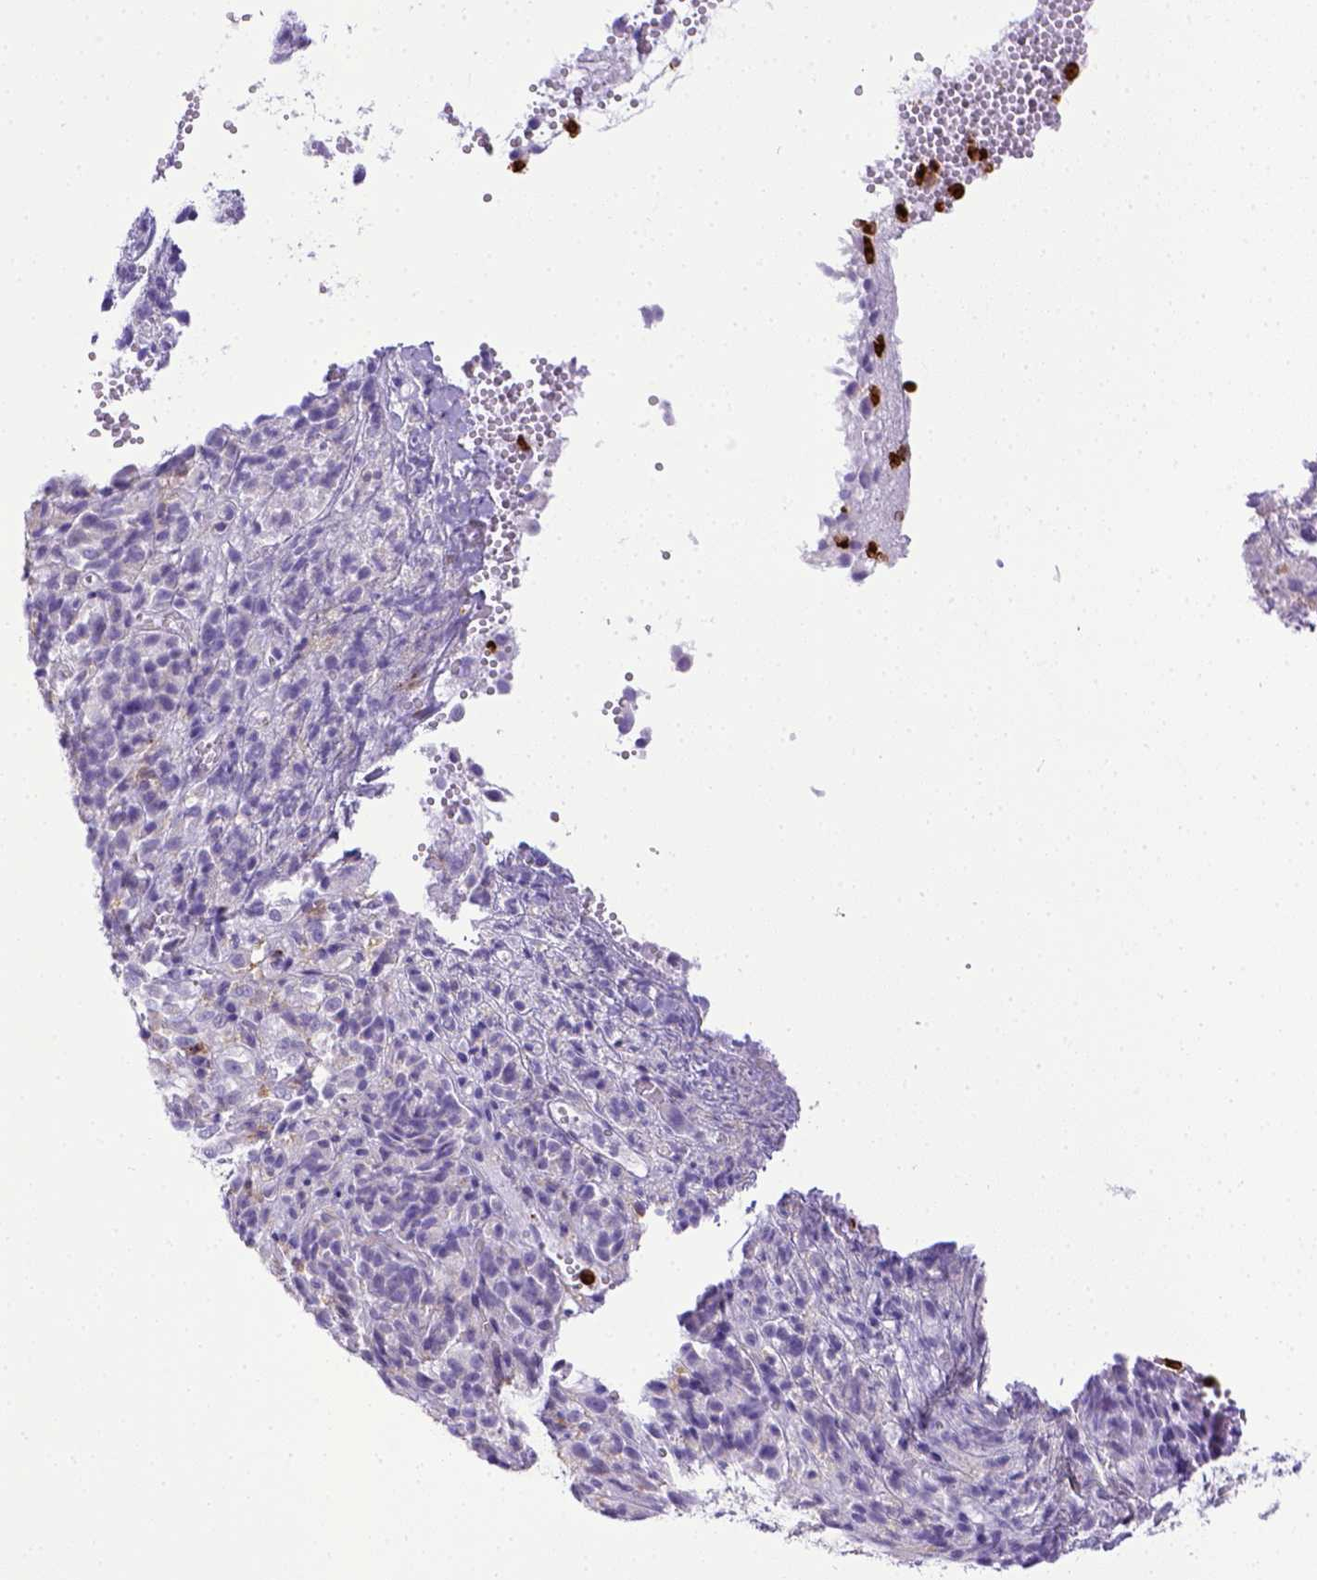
{"staining": {"intensity": "negative", "quantity": "none", "location": "none"}, "tissue": "melanoma", "cell_type": "Tumor cells", "image_type": "cancer", "snomed": [{"axis": "morphology", "description": "Malignant melanoma, Metastatic site"}, {"axis": "topography", "description": "Brain"}], "caption": "Malignant melanoma (metastatic site) stained for a protein using immunohistochemistry displays no positivity tumor cells.", "gene": "ITGAM", "patient": {"sex": "female", "age": 56}}